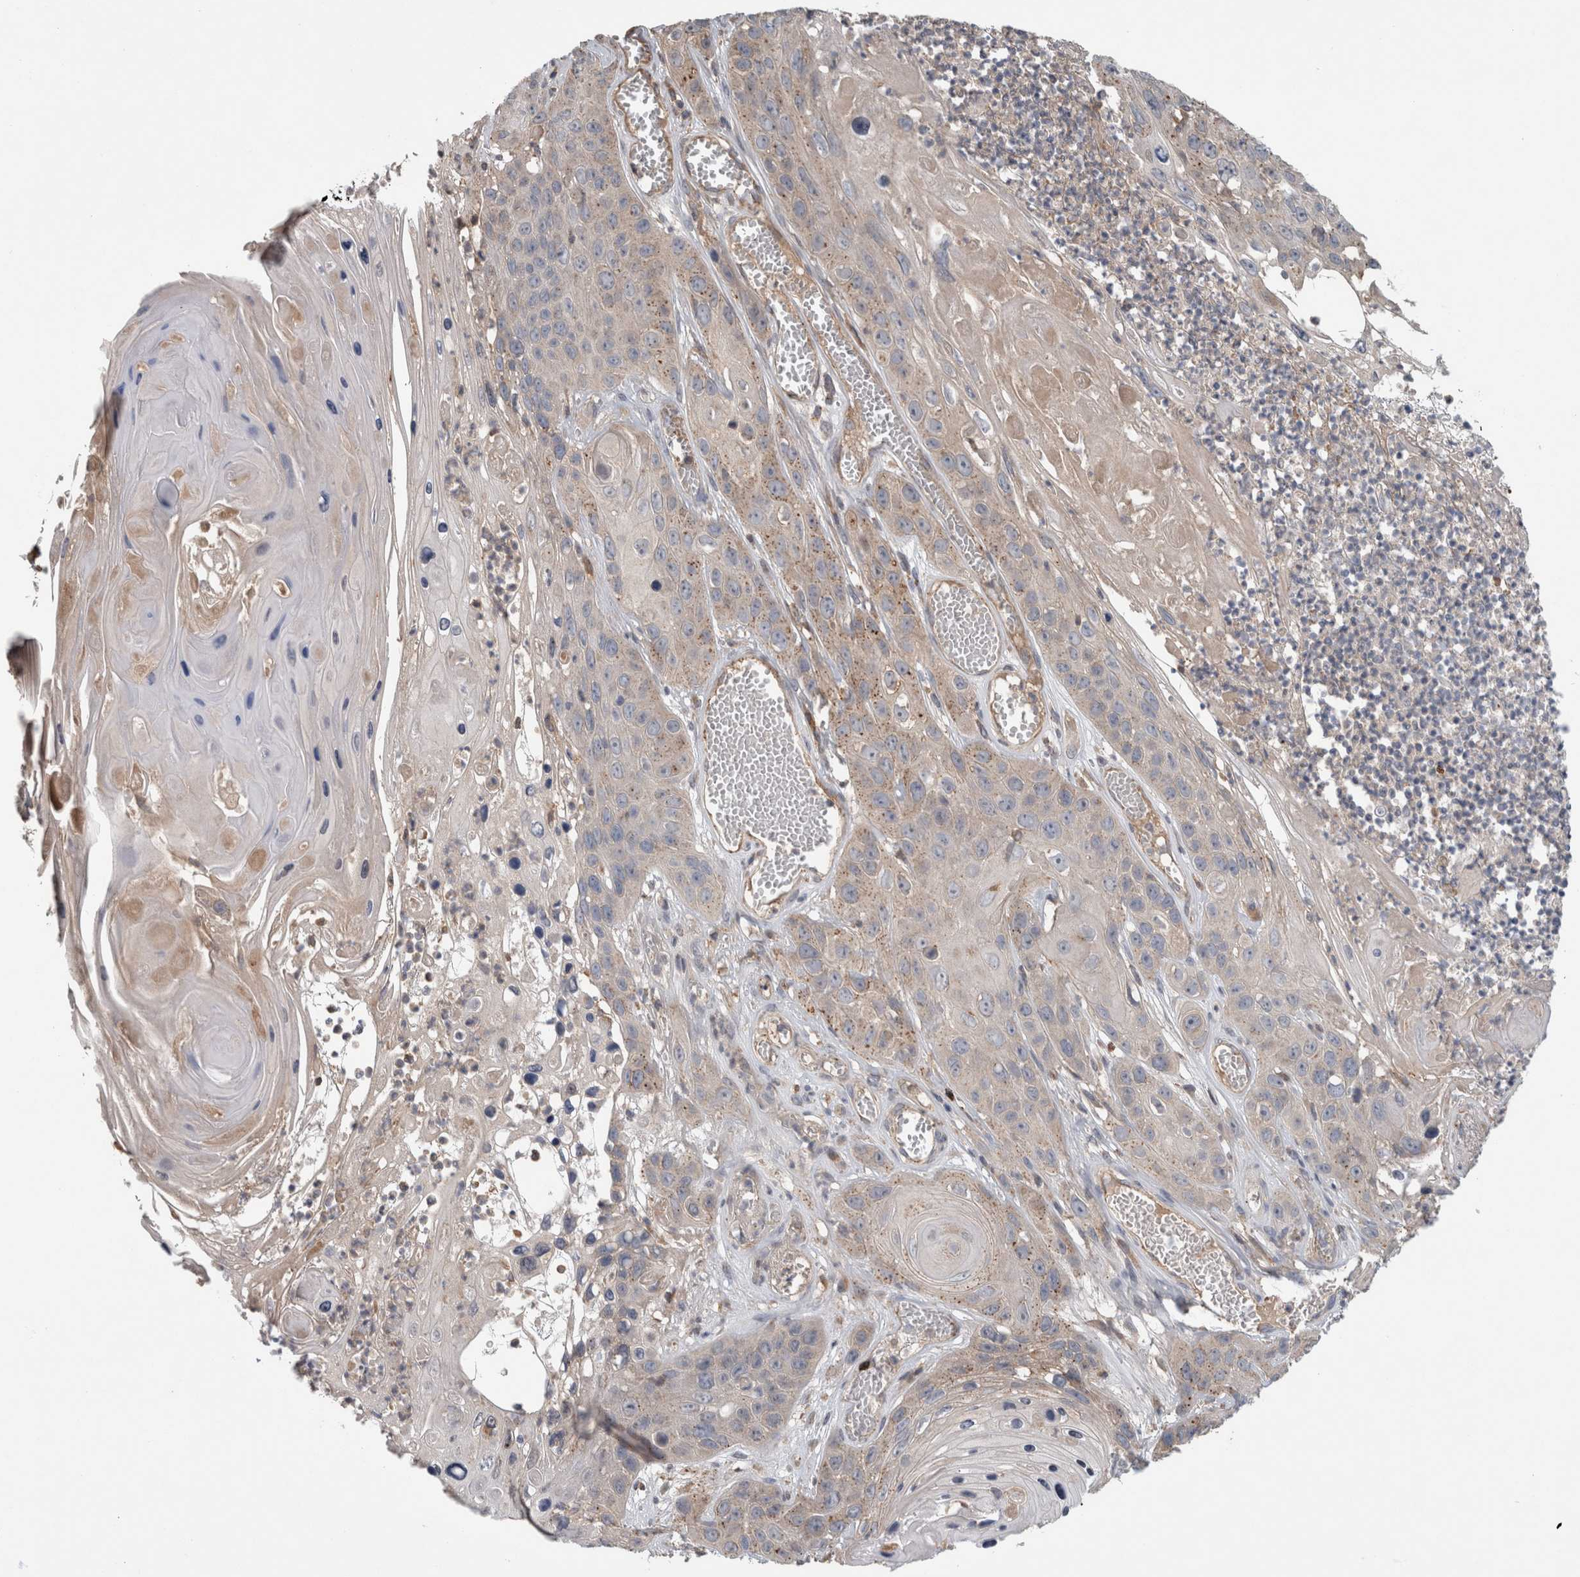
{"staining": {"intensity": "weak", "quantity": "25%-75%", "location": "cytoplasmic/membranous"}, "tissue": "skin cancer", "cell_type": "Tumor cells", "image_type": "cancer", "snomed": [{"axis": "morphology", "description": "Squamous cell carcinoma, NOS"}, {"axis": "topography", "description": "Skin"}], "caption": "The immunohistochemical stain shows weak cytoplasmic/membranous expression in tumor cells of squamous cell carcinoma (skin) tissue. (Stains: DAB in brown, nuclei in blue, Microscopy: brightfield microscopy at high magnification).", "gene": "TARBP1", "patient": {"sex": "male", "age": 55}}